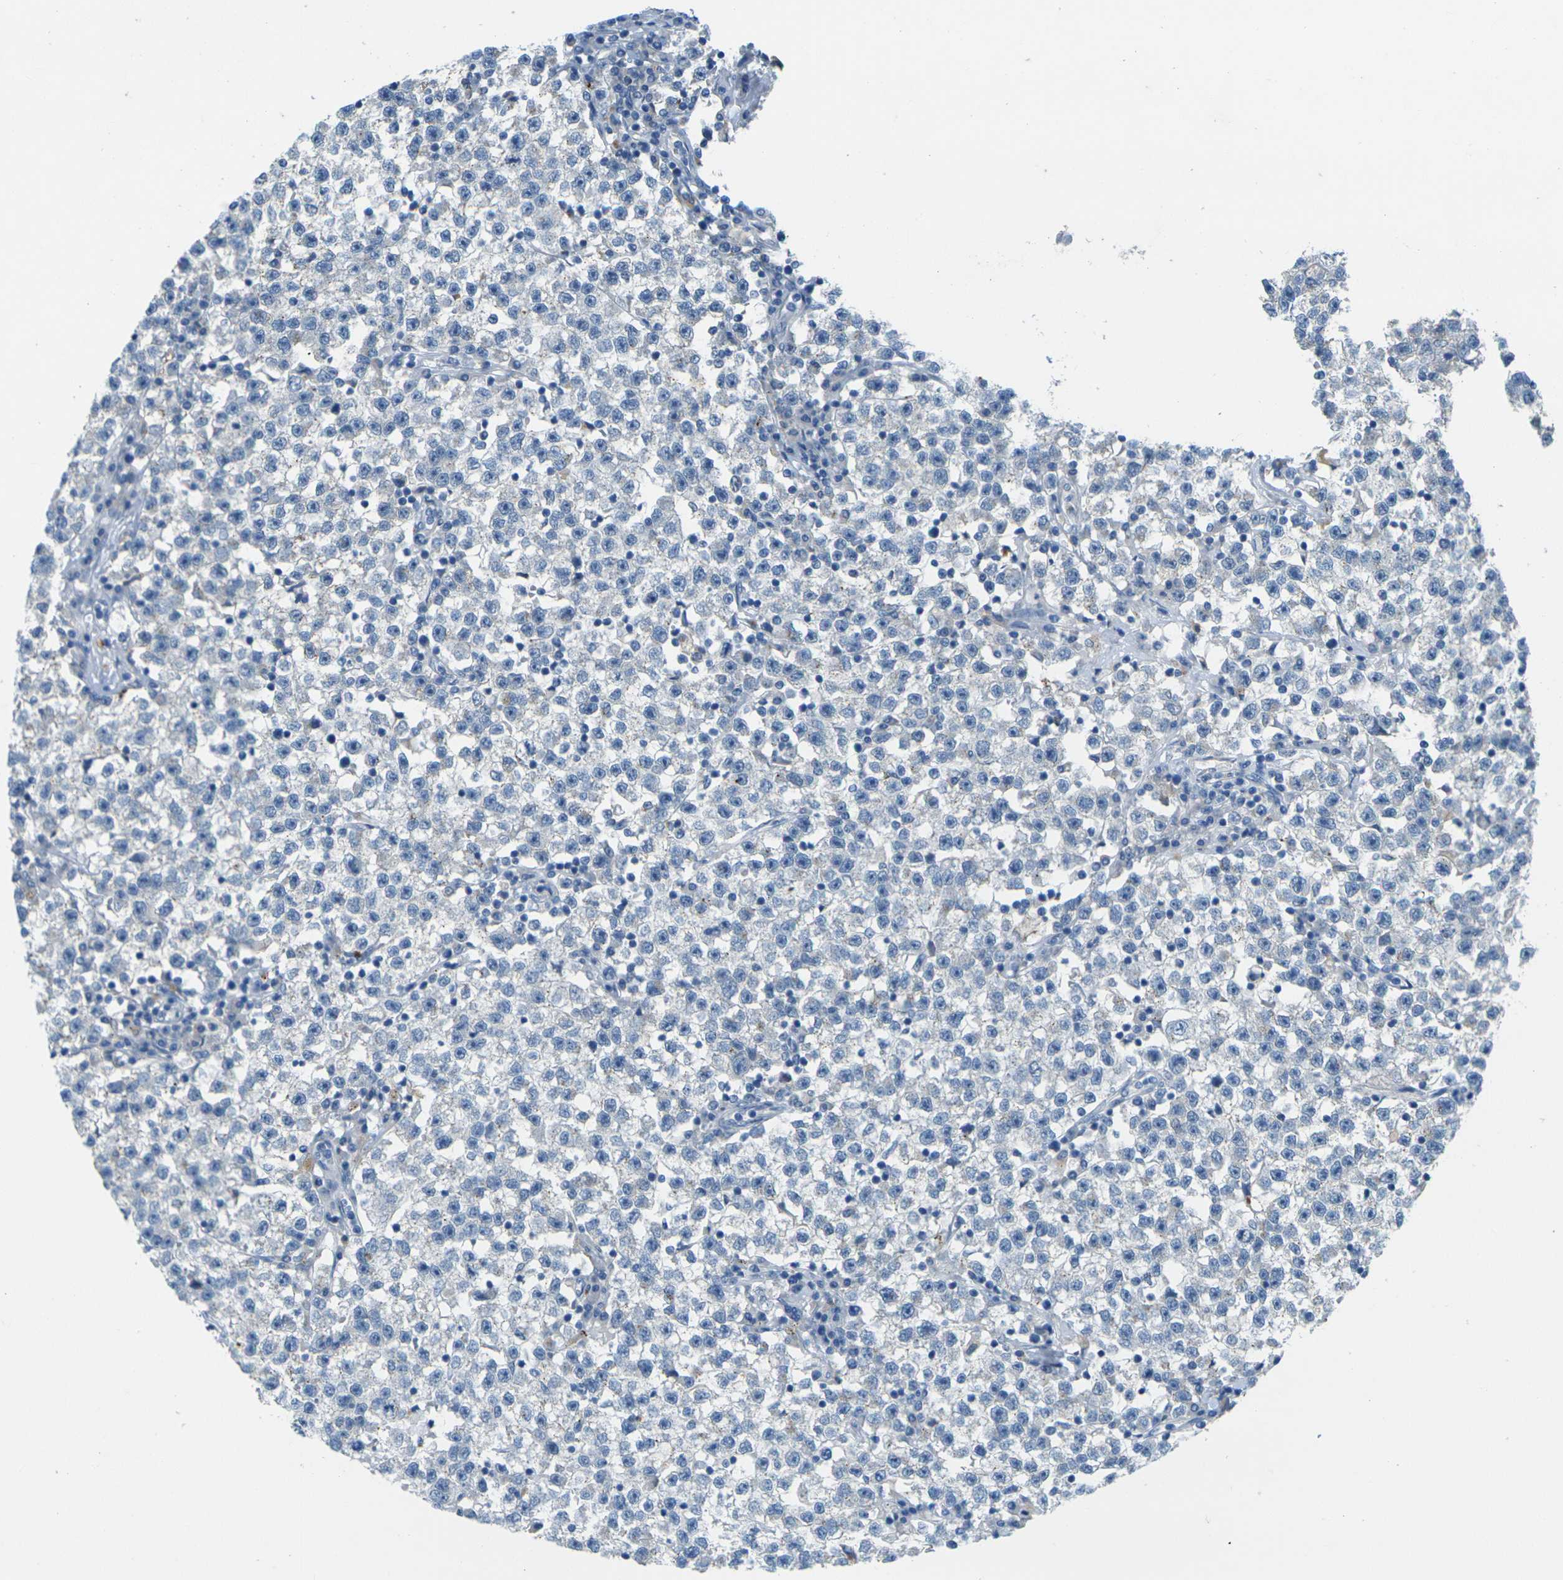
{"staining": {"intensity": "negative", "quantity": "none", "location": "none"}, "tissue": "testis cancer", "cell_type": "Tumor cells", "image_type": "cancer", "snomed": [{"axis": "morphology", "description": "Seminoma, NOS"}, {"axis": "topography", "description": "Testis"}], "caption": "This is a photomicrograph of immunohistochemistry staining of seminoma (testis), which shows no staining in tumor cells.", "gene": "CYP2C8", "patient": {"sex": "male", "age": 22}}